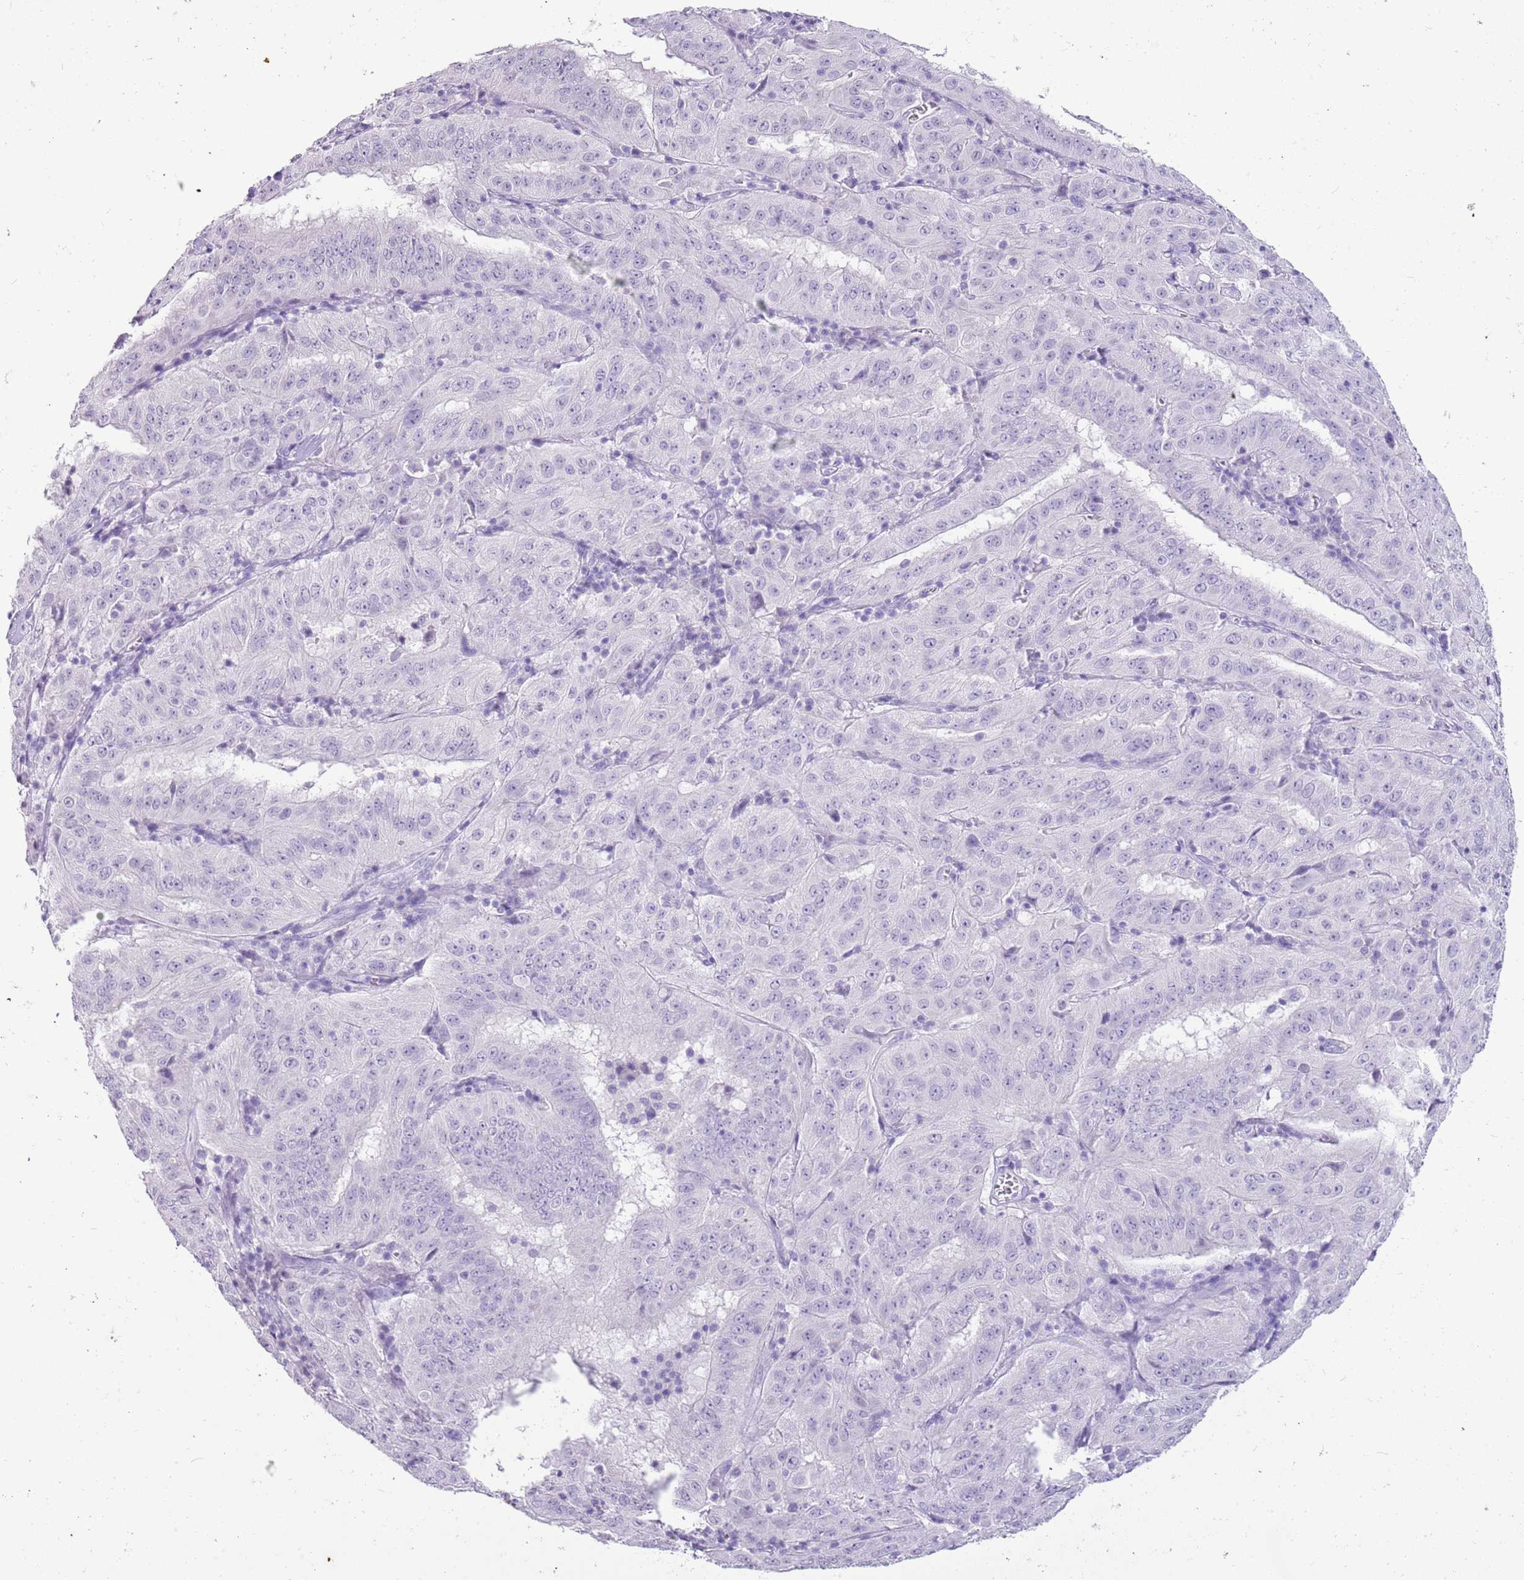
{"staining": {"intensity": "negative", "quantity": "none", "location": "none"}, "tissue": "pancreatic cancer", "cell_type": "Tumor cells", "image_type": "cancer", "snomed": [{"axis": "morphology", "description": "Adenocarcinoma, NOS"}, {"axis": "topography", "description": "Pancreas"}], "caption": "DAB (3,3'-diaminobenzidine) immunohistochemical staining of pancreatic cancer reveals no significant positivity in tumor cells.", "gene": "NBPF3", "patient": {"sex": "male", "age": 63}}